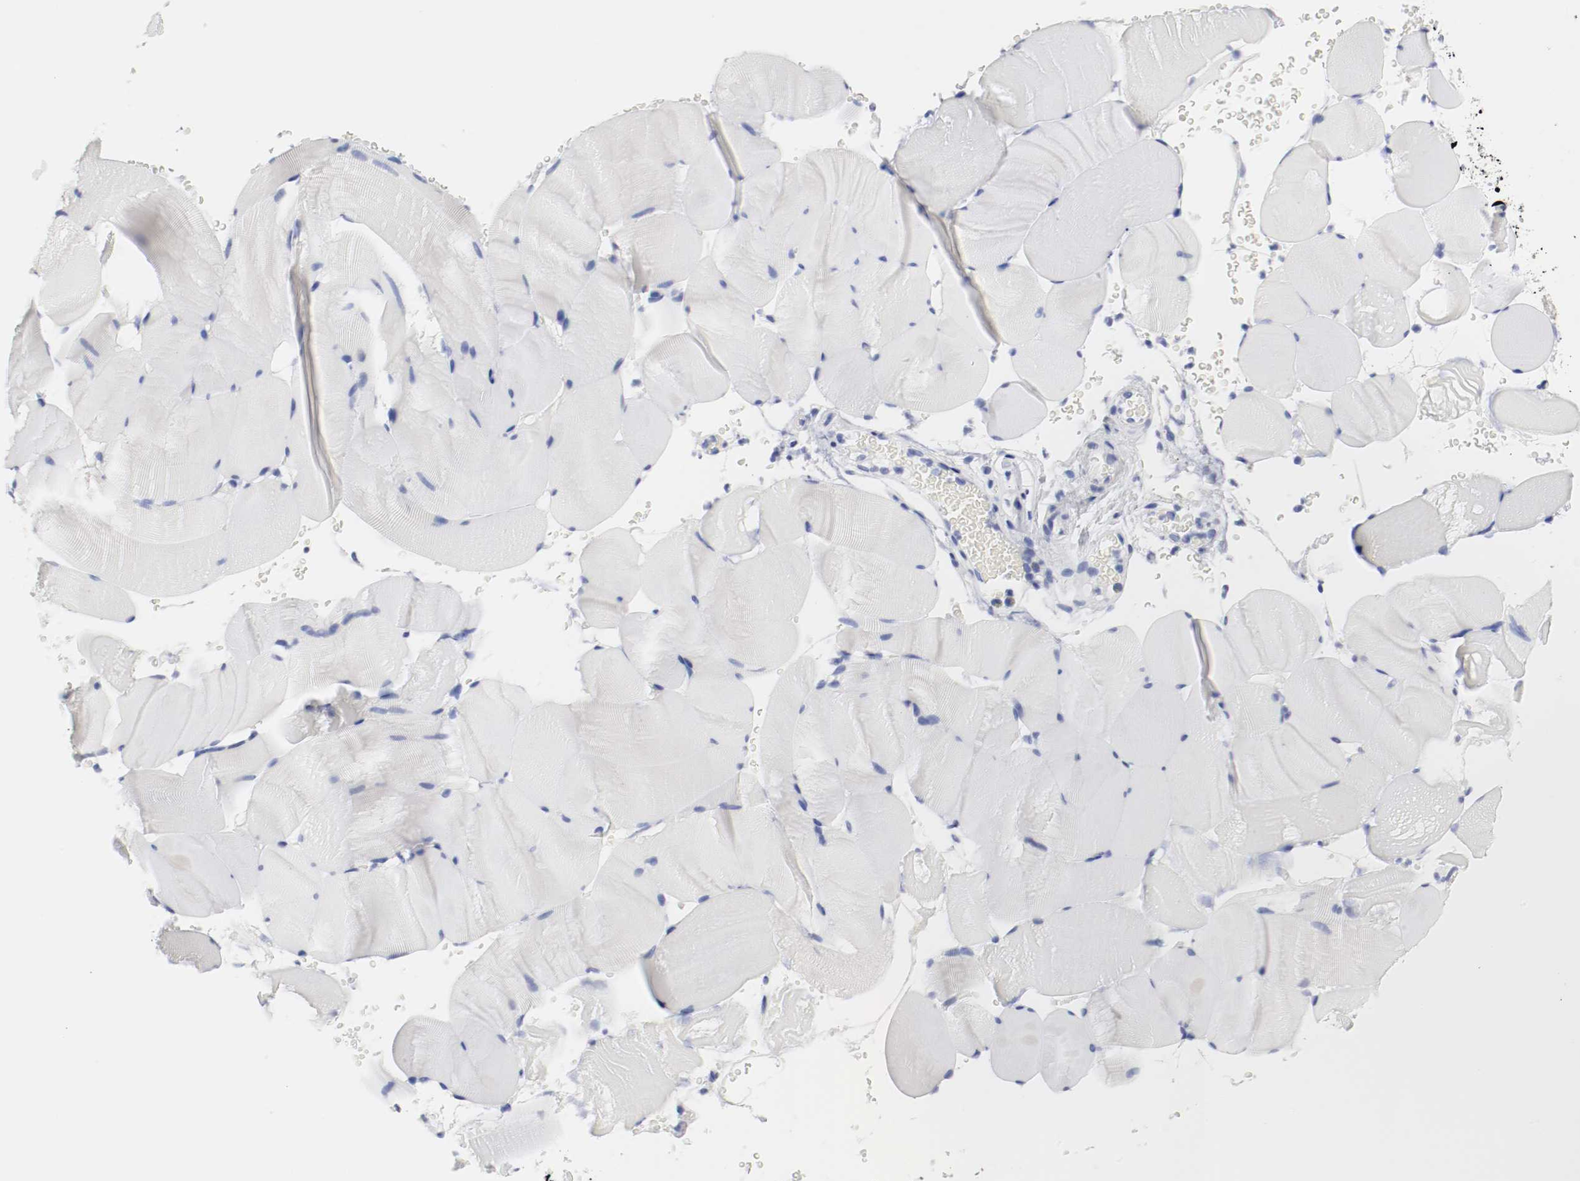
{"staining": {"intensity": "negative", "quantity": "none", "location": "none"}, "tissue": "skeletal muscle", "cell_type": "Myocytes", "image_type": "normal", "snomed": [{"axis": "morphology", "description": "Normal tissue, NOS"}, {"axis": "topography", "description": "Skeletal muscle"}], "caption": "Human skeletal muscle stained for a protein using immunohistochemistry (IHC) displays no staining in myocytes.", "gene": "GAD1", "patient": {"sex": "male", "age": 62}}